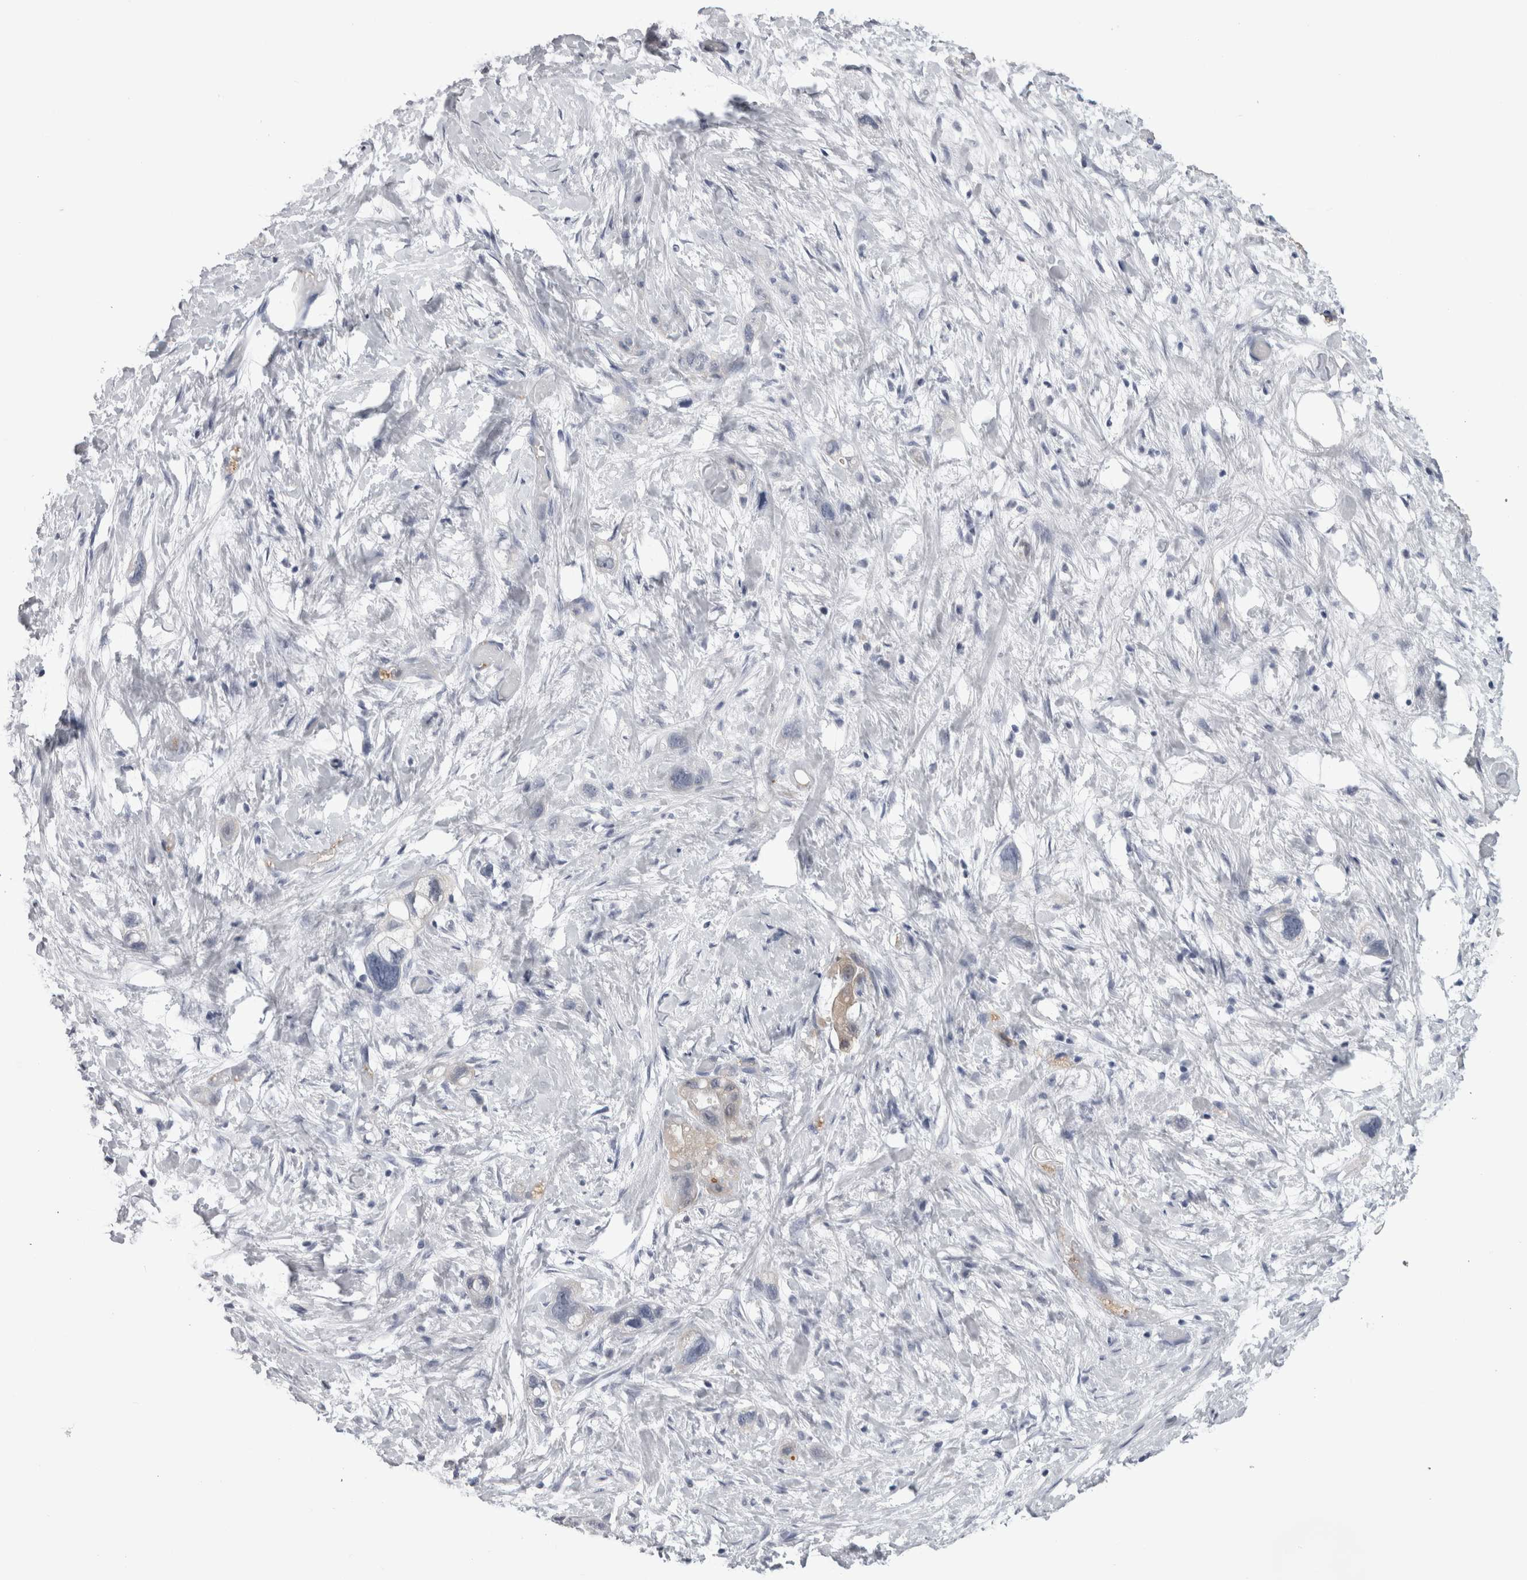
{"staining": {"intensity": "negative", "quantity": "none", "location": "none"}, "tissue": "stomach cancer", "cell_type": "Tumor cells", "image_type": "cancer", "snomed": [{"axis": "morphology", "description": "Adenocarcinoma, NOS"}, {"axis": "topography", "description": "Stomach"}, {"axis": "topography", "description": "Stomach, lower"}], "caption": "Immunohistochemistry photomicrograph of human stomach cancer (adenocarcinoma) stained for a protein (brown), which reveals no positivity in tumor cells.", "gene": "ALDH8A1", "patient": {"sex": "female", "age": 48}}